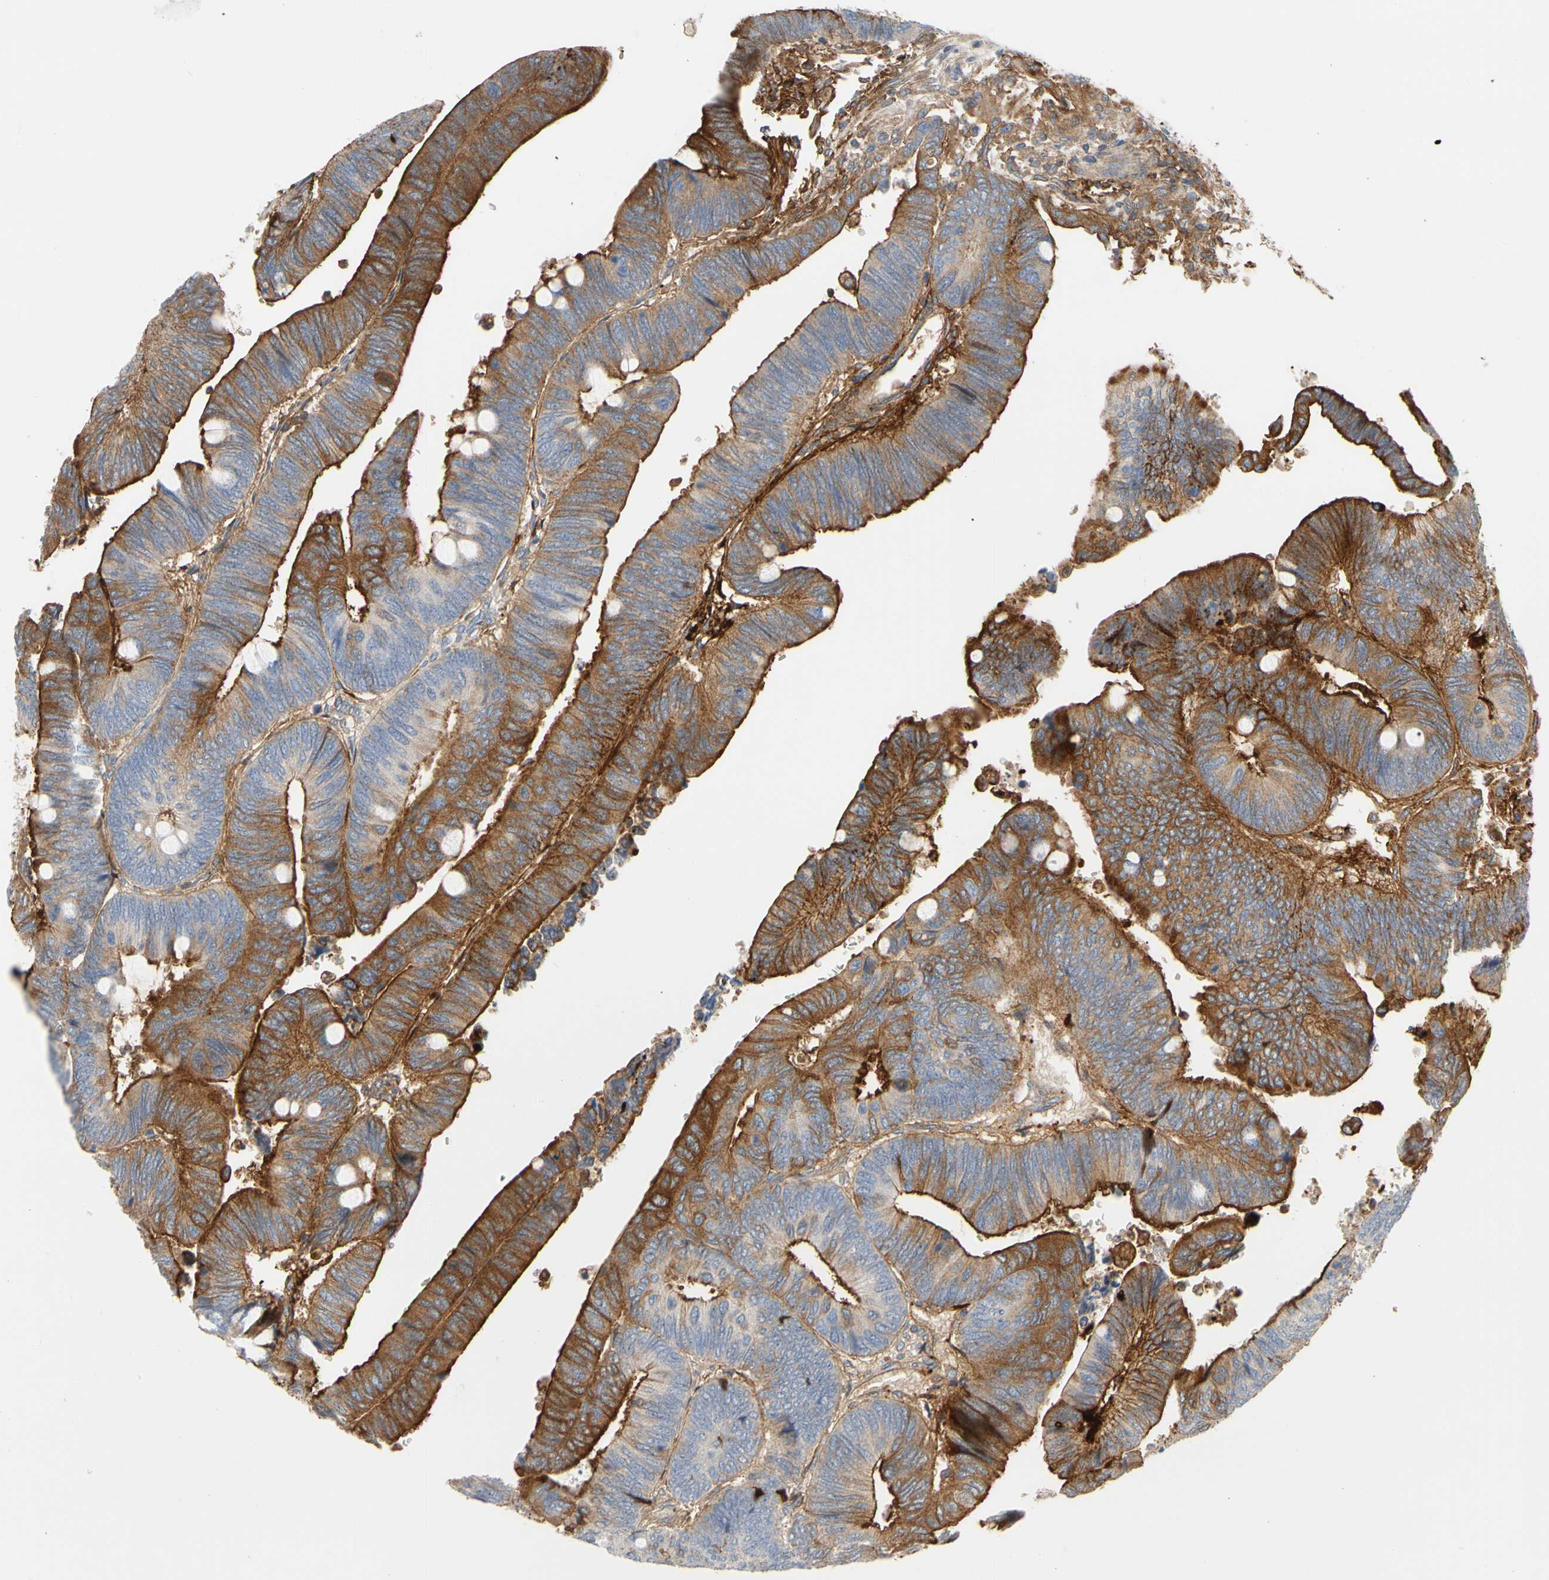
{"staining": {"intensity": "strong", "quantity": "25%-75%", "location": "cytoplasmic/membranous"}, "tissue": "colorectal cancer", "cell_type": "Tumor cells", "image_type": "cancer", "snomed": [{"axis": "morphology", "description": "Normal tissue, NOS"}, {"axis": "morphology", "description": "Adenocarcinoma, NOS"}, {"axis": "topography", "description": "Rectum"}, {"axis": "topography", "description": "Peripheral nerve tissue"}], "caption": "A brown stain labels strong cytoplasmic/membranous positivity of a protein in human colorectal cancer (adenocarcinoma) tumor cells.", "gene": "FGB", "patient": {"sex": "male", "age": 92}}